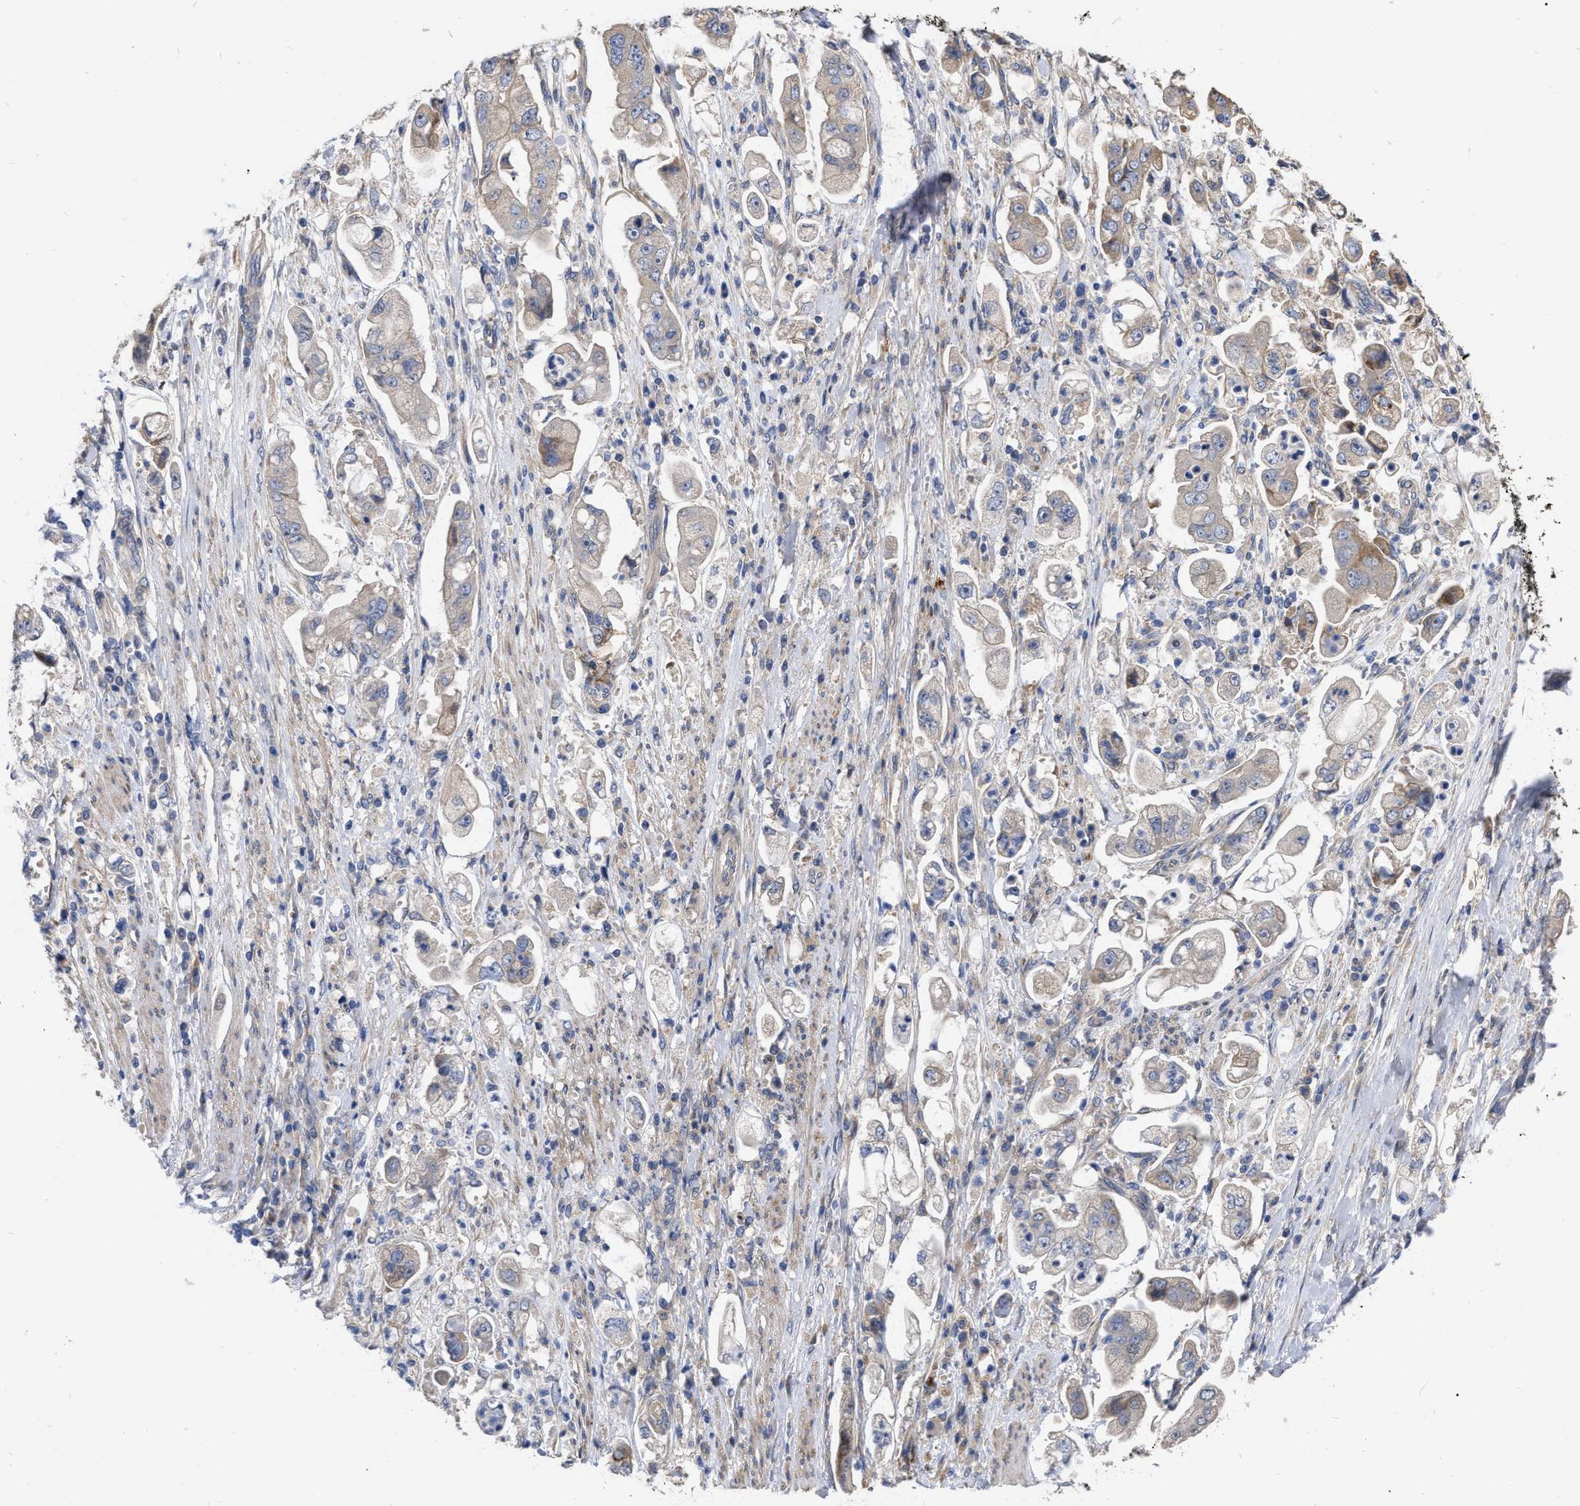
{"staining": {"intensity": "weak", "quantity": "<25%", "location": "cytoplasmic/membranous"}, "tissue": "stomach cancer", "cell_type": "Tumor cells", "image_type": "cancer", "snomed": [{"axis": "morphology", "description": "Adenocarcinoma, NOS"}, {"axis": "topography", "description": "Stomach"}], "caption": "Protein analysis of stomach cancer (adenocarcinoma) exhibits no significant staining in tumor cells.", "gene": "MLST8", "patient": {"sex": "male", "age": 62}}